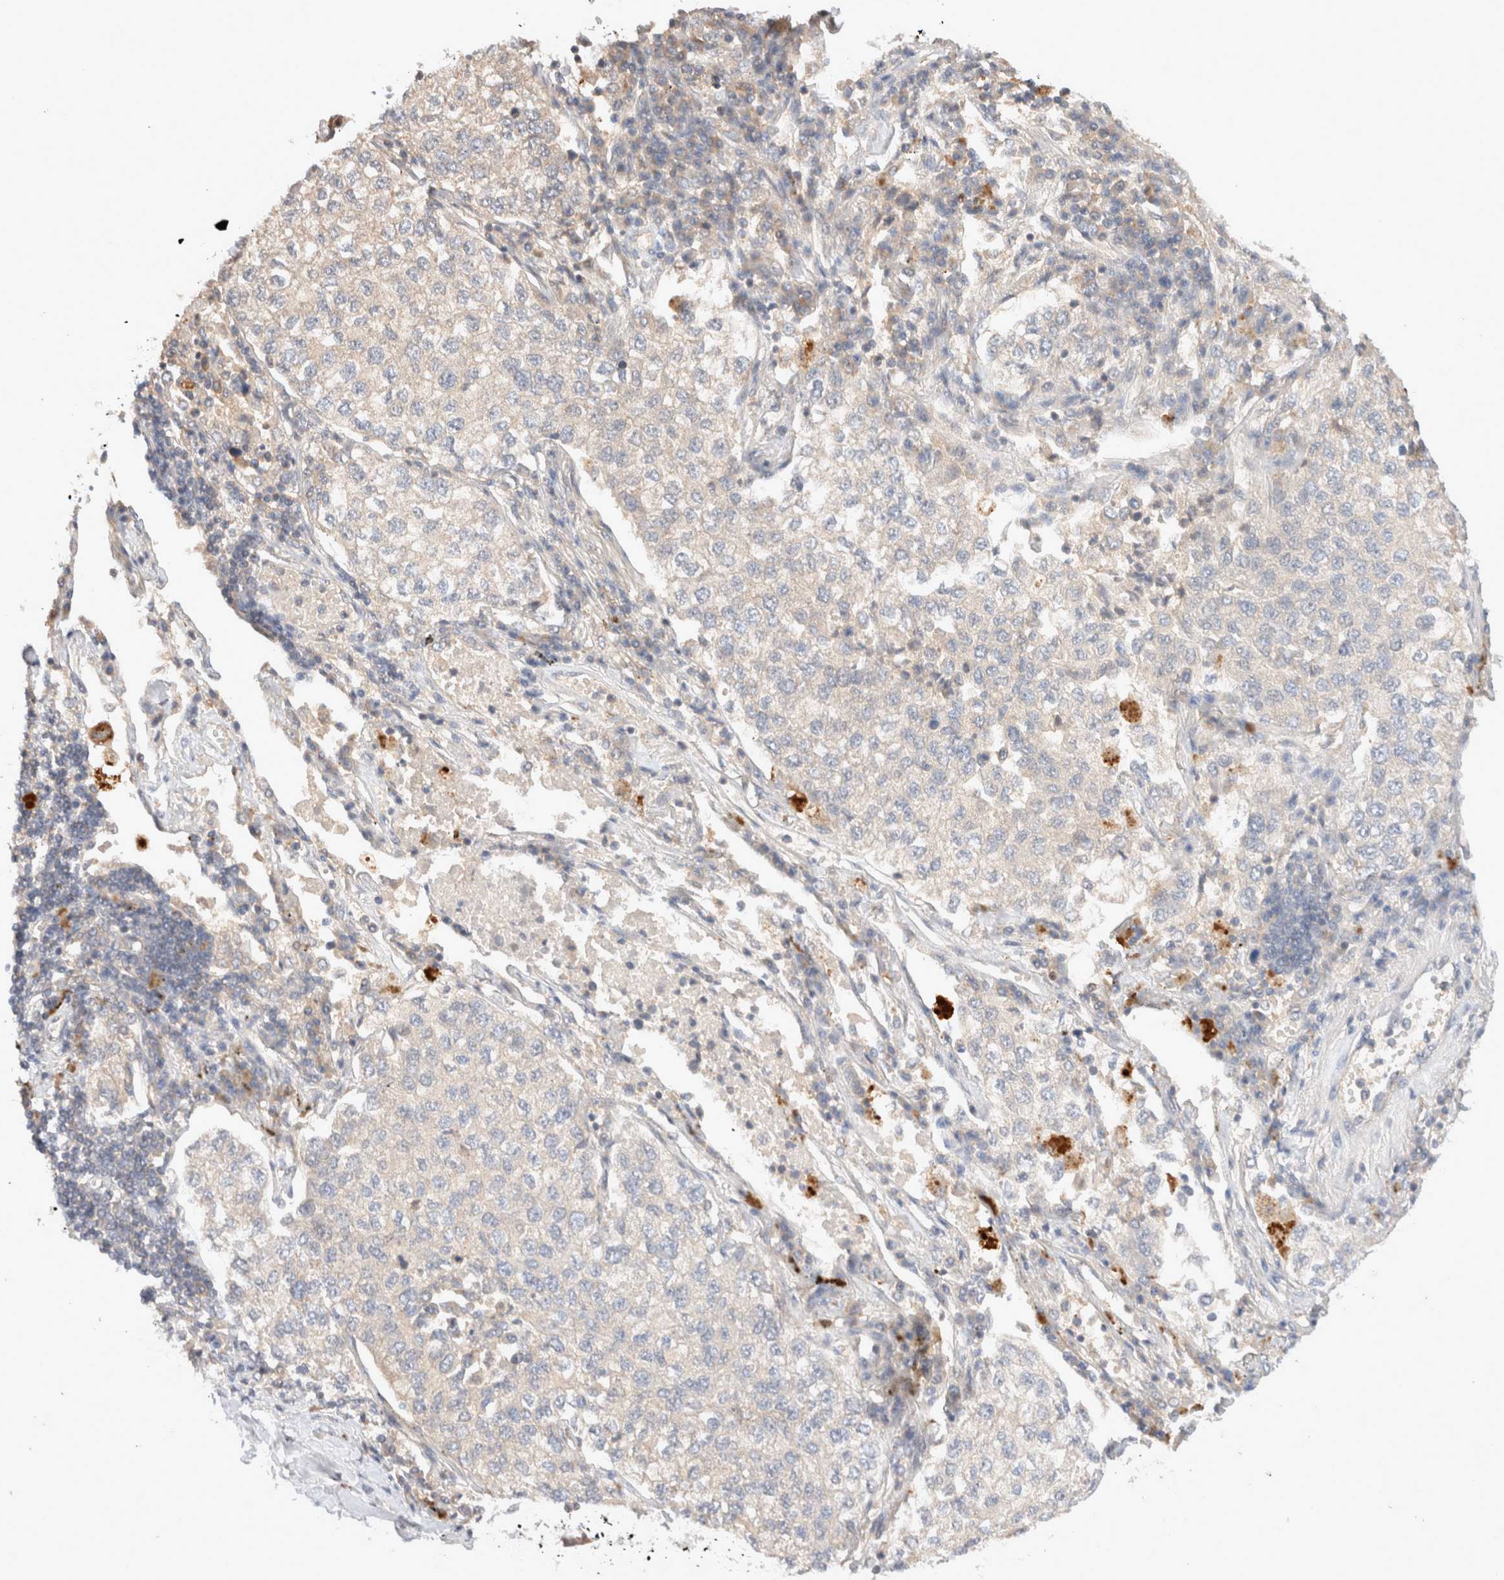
{"staining": {"intensity": "negative", "quantity": "none", "location": "none"}, "tissue": "lung cancer", "cell_type": "Tumor cells", "image_type": "cancer", "snomed": [{"axis": "morphology", "description": "Adenocarcinoma, NOS"}, {"axis": "topography", "description": "Lung"}], "caption": "Immunohistochemistry (IHC) of human lung cancer (adenocarcinoma) exhibits no staining in tumor cells.", "gene": "KLHL20", "patient": {"sex": "male", "age": 63}}